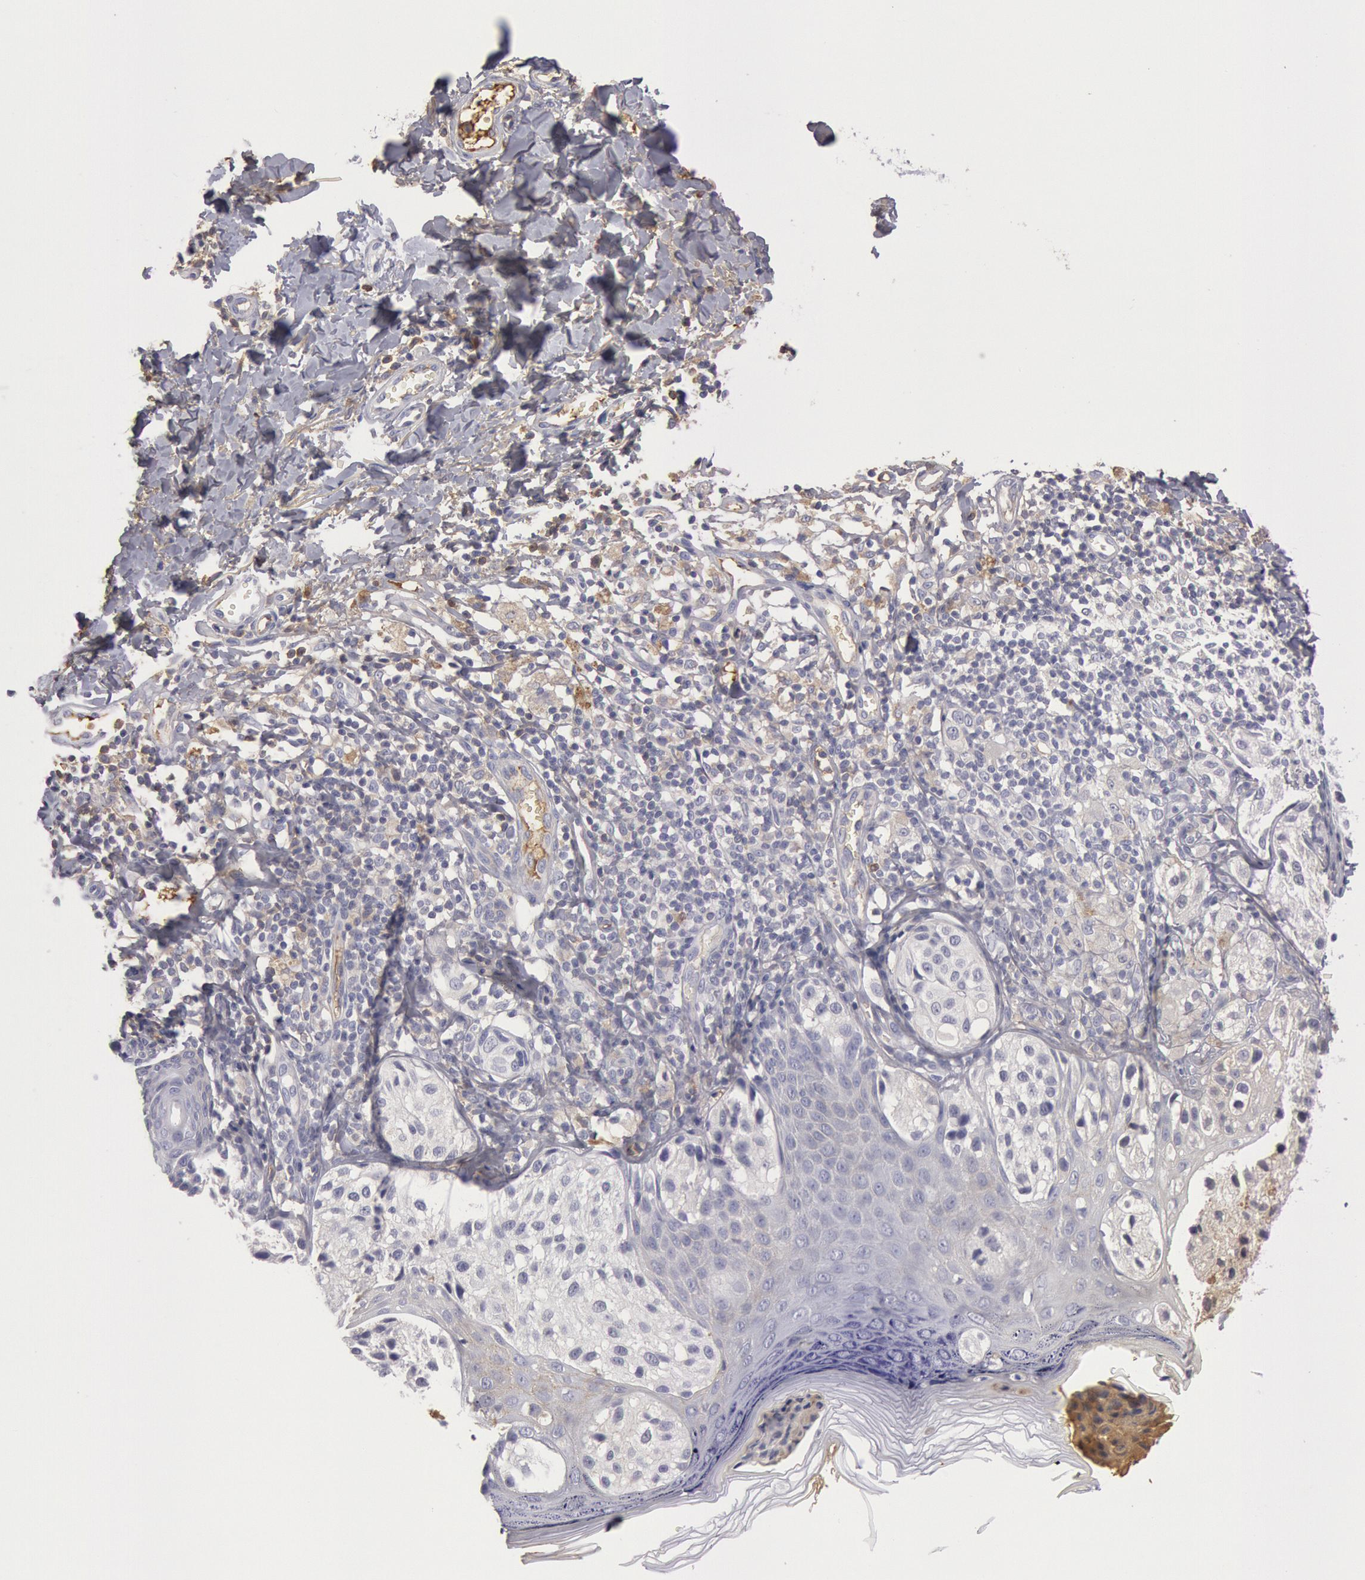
{"staining": {"intensity": "negative", "quantity": "none", "location": "none"}, "tissue": "melanoma", "cell_type": "Tumor cells", "image_type": "cancer", "snomed": [{"axis": "morphology", "description": "Malignant melanoma, NOS"}, {"axis": "topography", "description": "Skin"}], "caption": "IHC of melanoma demonstrates no positivity in tumor cells.", "gene": "IGHA1", "patient": {"sex": "male", "age": 23}}